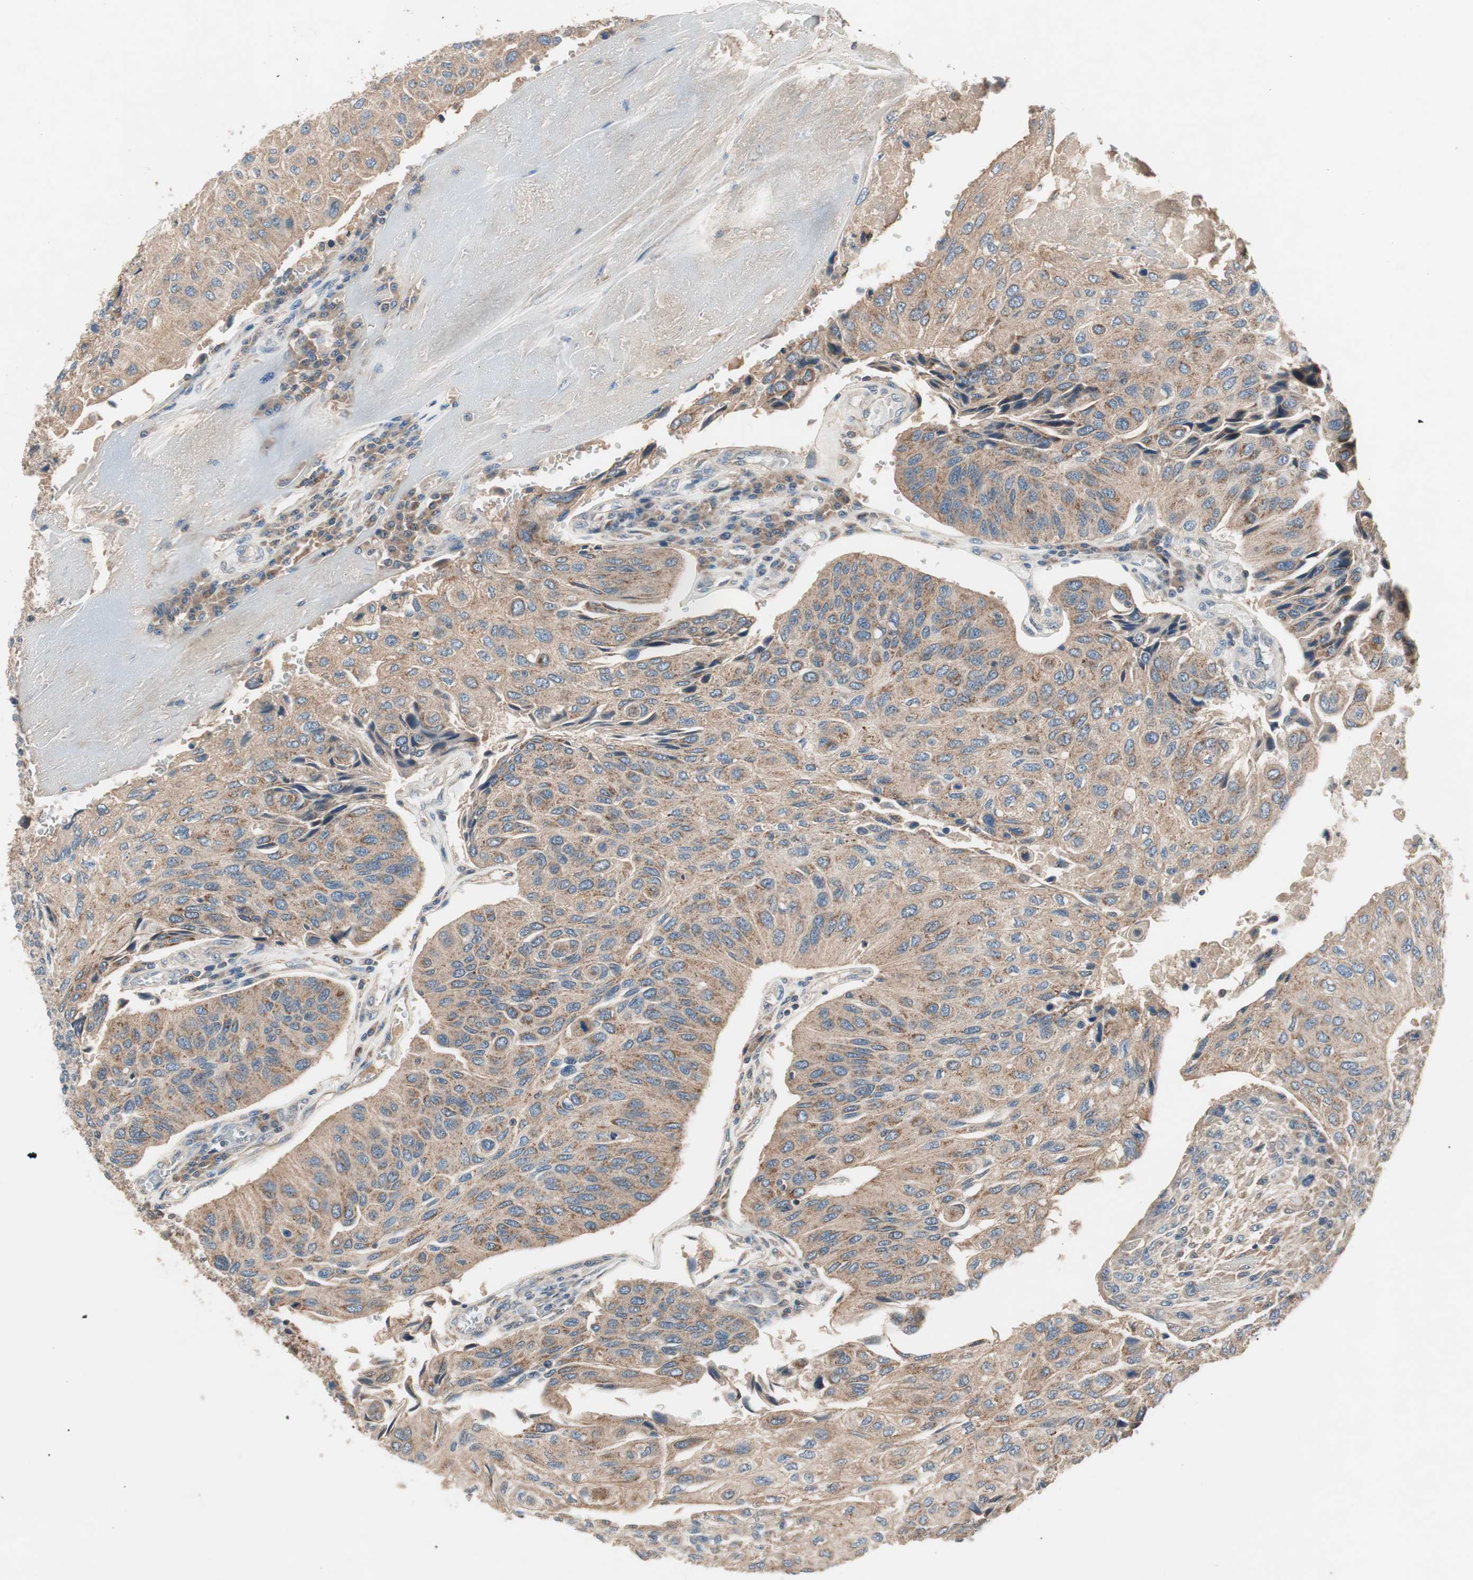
{"staining": {"intensity": "moderate", "quantity": ">75%", "location": "cytoplasmic/membranous"}, "tissue": "urothelial cancer", "cell_type": "Tumor cells", "image_type": "cancer", "snomed": [{"axis": "morphology", "description": "Urothelial carcinoma, High grade"}, {"axis": "topography", "description": "Urinary bladder"}], "caption": "Urothelial carcinoma (high-grade) tissue reveals moderate cytoplasmic/membranous positivity in about >75% of tumor cells, visualized by immunohistochemistry. The protein is stained brown, and the nuclei are stained in blue (DAB IHC with brightfield microscopy, high magnification).", "gene": "HPN", "patient": {"sex": "male", "age": 66}}